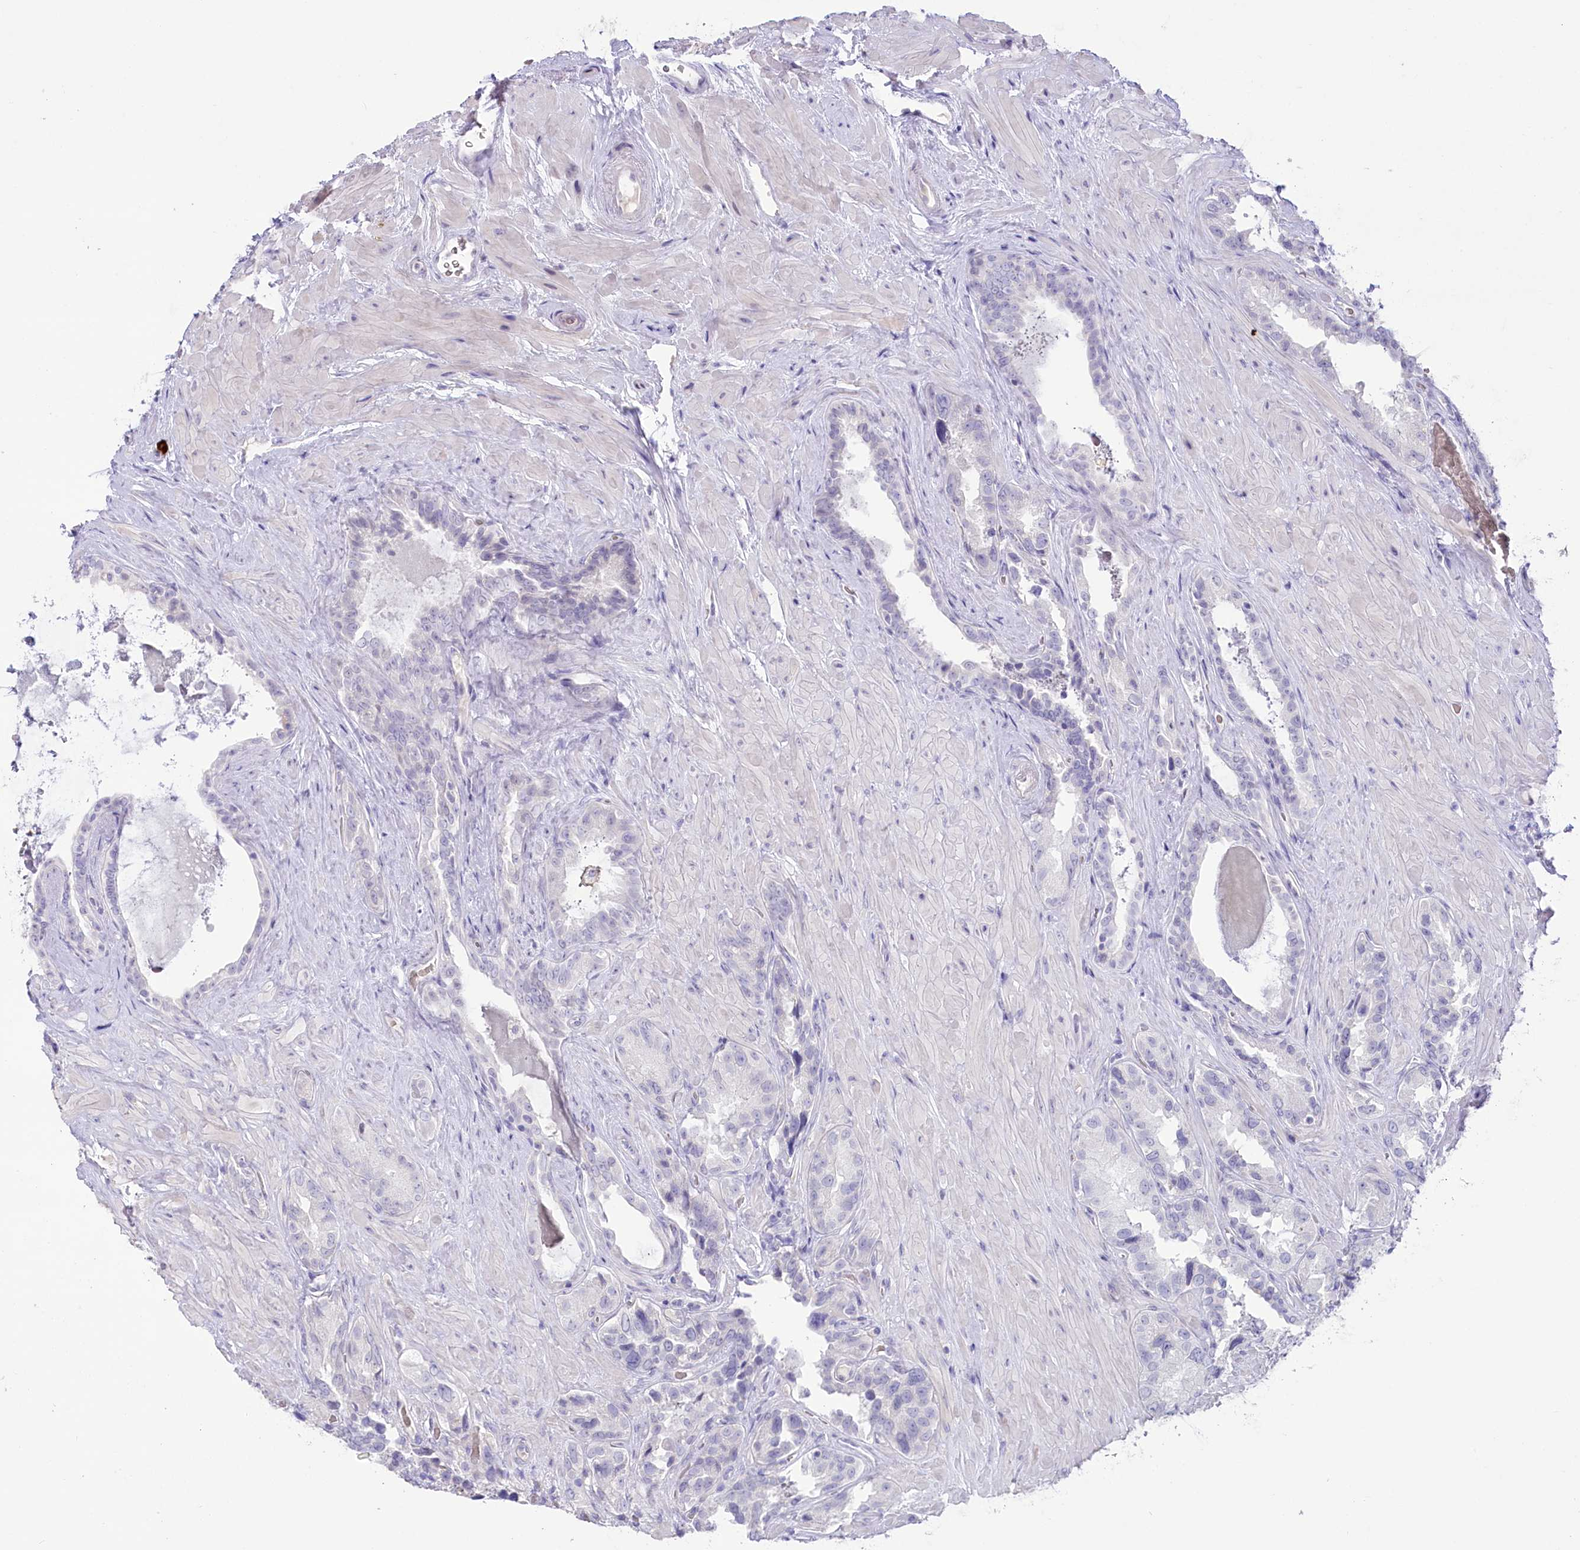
{"staining": {"intensity": "negative", "quantity": "none", "location": "none"}, "tissue": "seminal vesicle", "cell_type": "Glandular cells", "image_type": "normal", "snomed": [{"axis": "morphology", "description": "Normal tissue, NOS"}, {"axis": "topography", "description": "Seminal veicle"}, {"axis": "topography", "description": "Peripheral nerve tissue"}], "caption": "Immunohistochemistry micrograph of normal seminal vesicle: human seminal vesicle stained with DAB shows no significant protein expression in glandular cells.", "gene": "MYOZ1", "patient": {"sex": "male", "age": 67}}